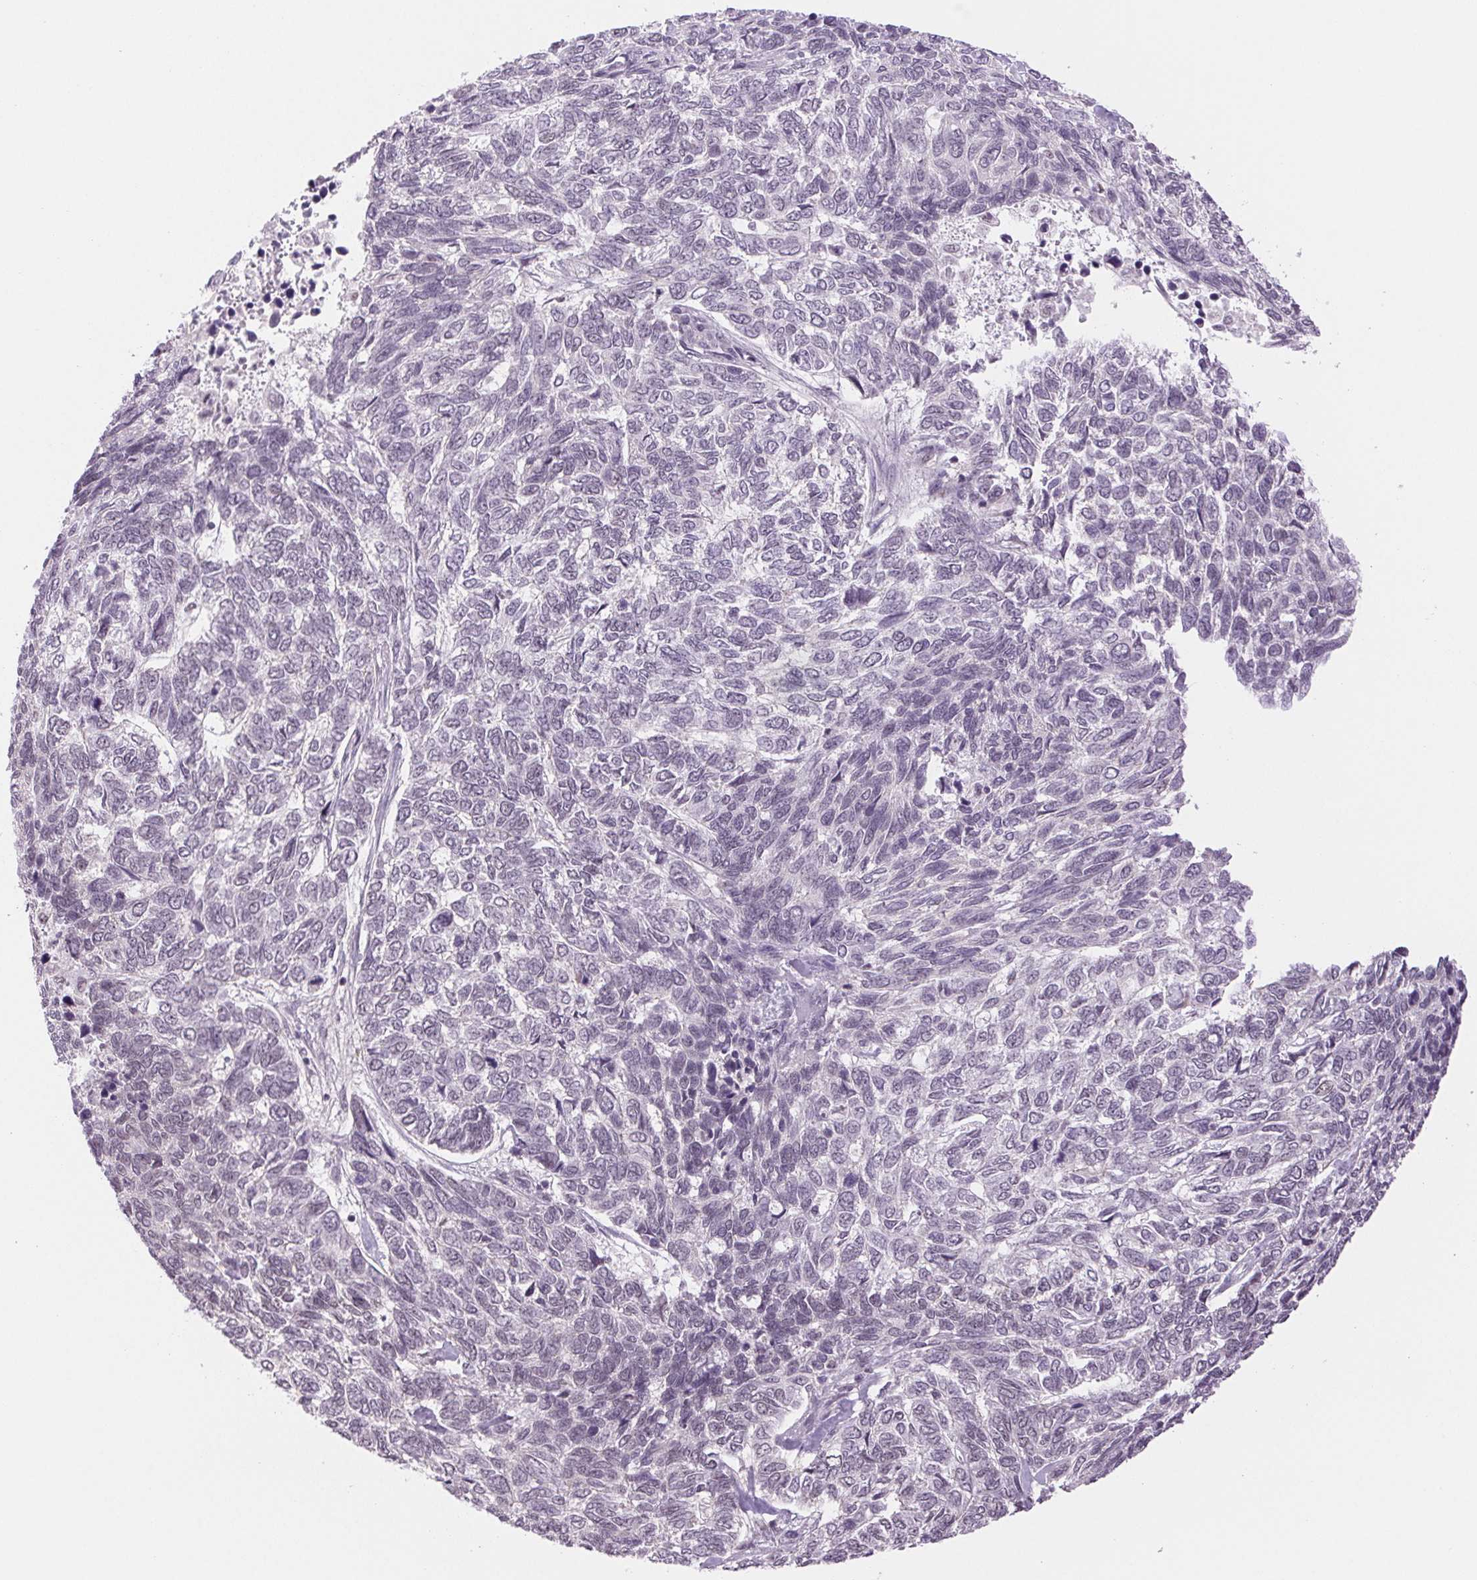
{"staining": {"intensity": "negative", "quantity": "none", "location": "none"}, "tissue": "skin cancer", "cell_type": "Tumor cells", "image_type": "cancer", "snomed": [{"axis": "morphology", "description": "Basal cell carcinoma"}, {"axis": "topography", "description": "Skin"}], "caption": "IHC of human basal cell carcinoma (skin) shows no expression in tumor cells.", "gene": "RPRD1B", "patient": {"sex": "female", "age": 65}}